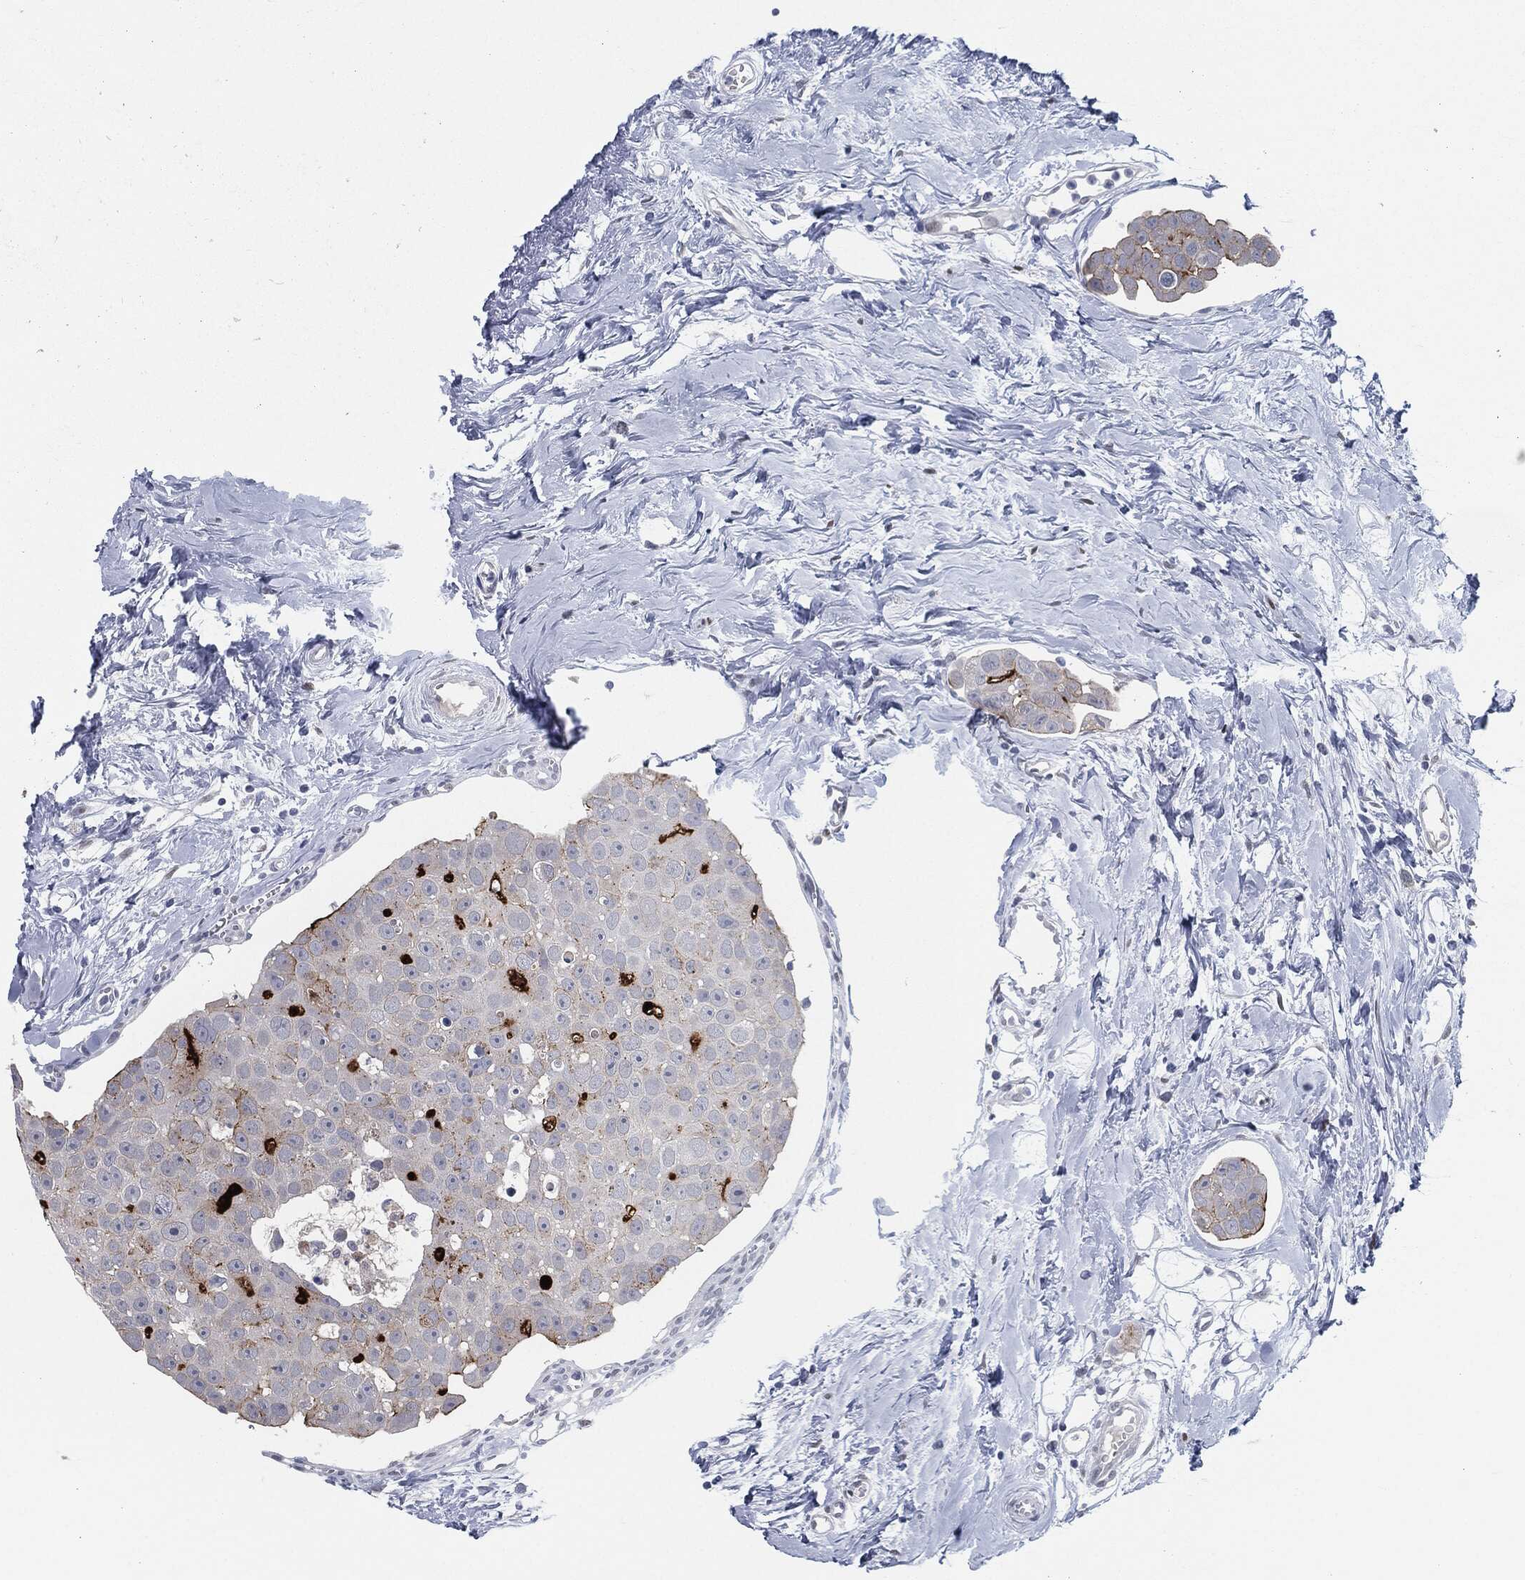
{"staining": {"intensity": "negative", "quantity": "none", "location": "none"}, "tissue": "breast cancer", "cell_type": "Tumor cells", "image_type": "cancer", "snomed": [{"axis": "morphology", "description": "Duct carcinoma"}, {"axis": "topography", "description": "Breast"}], "caption": "Immunohistochemistry (IHC) photomicrograph of neoplastic tissue: breast cancer (infiltrating ductal carcinoma) stained with DAB (3,3'-diaminobenzidine) exhibits no significant protein expression in tumor cells.", "gene": "PROM1", "patient": {"sex": "female", "age": 35}}